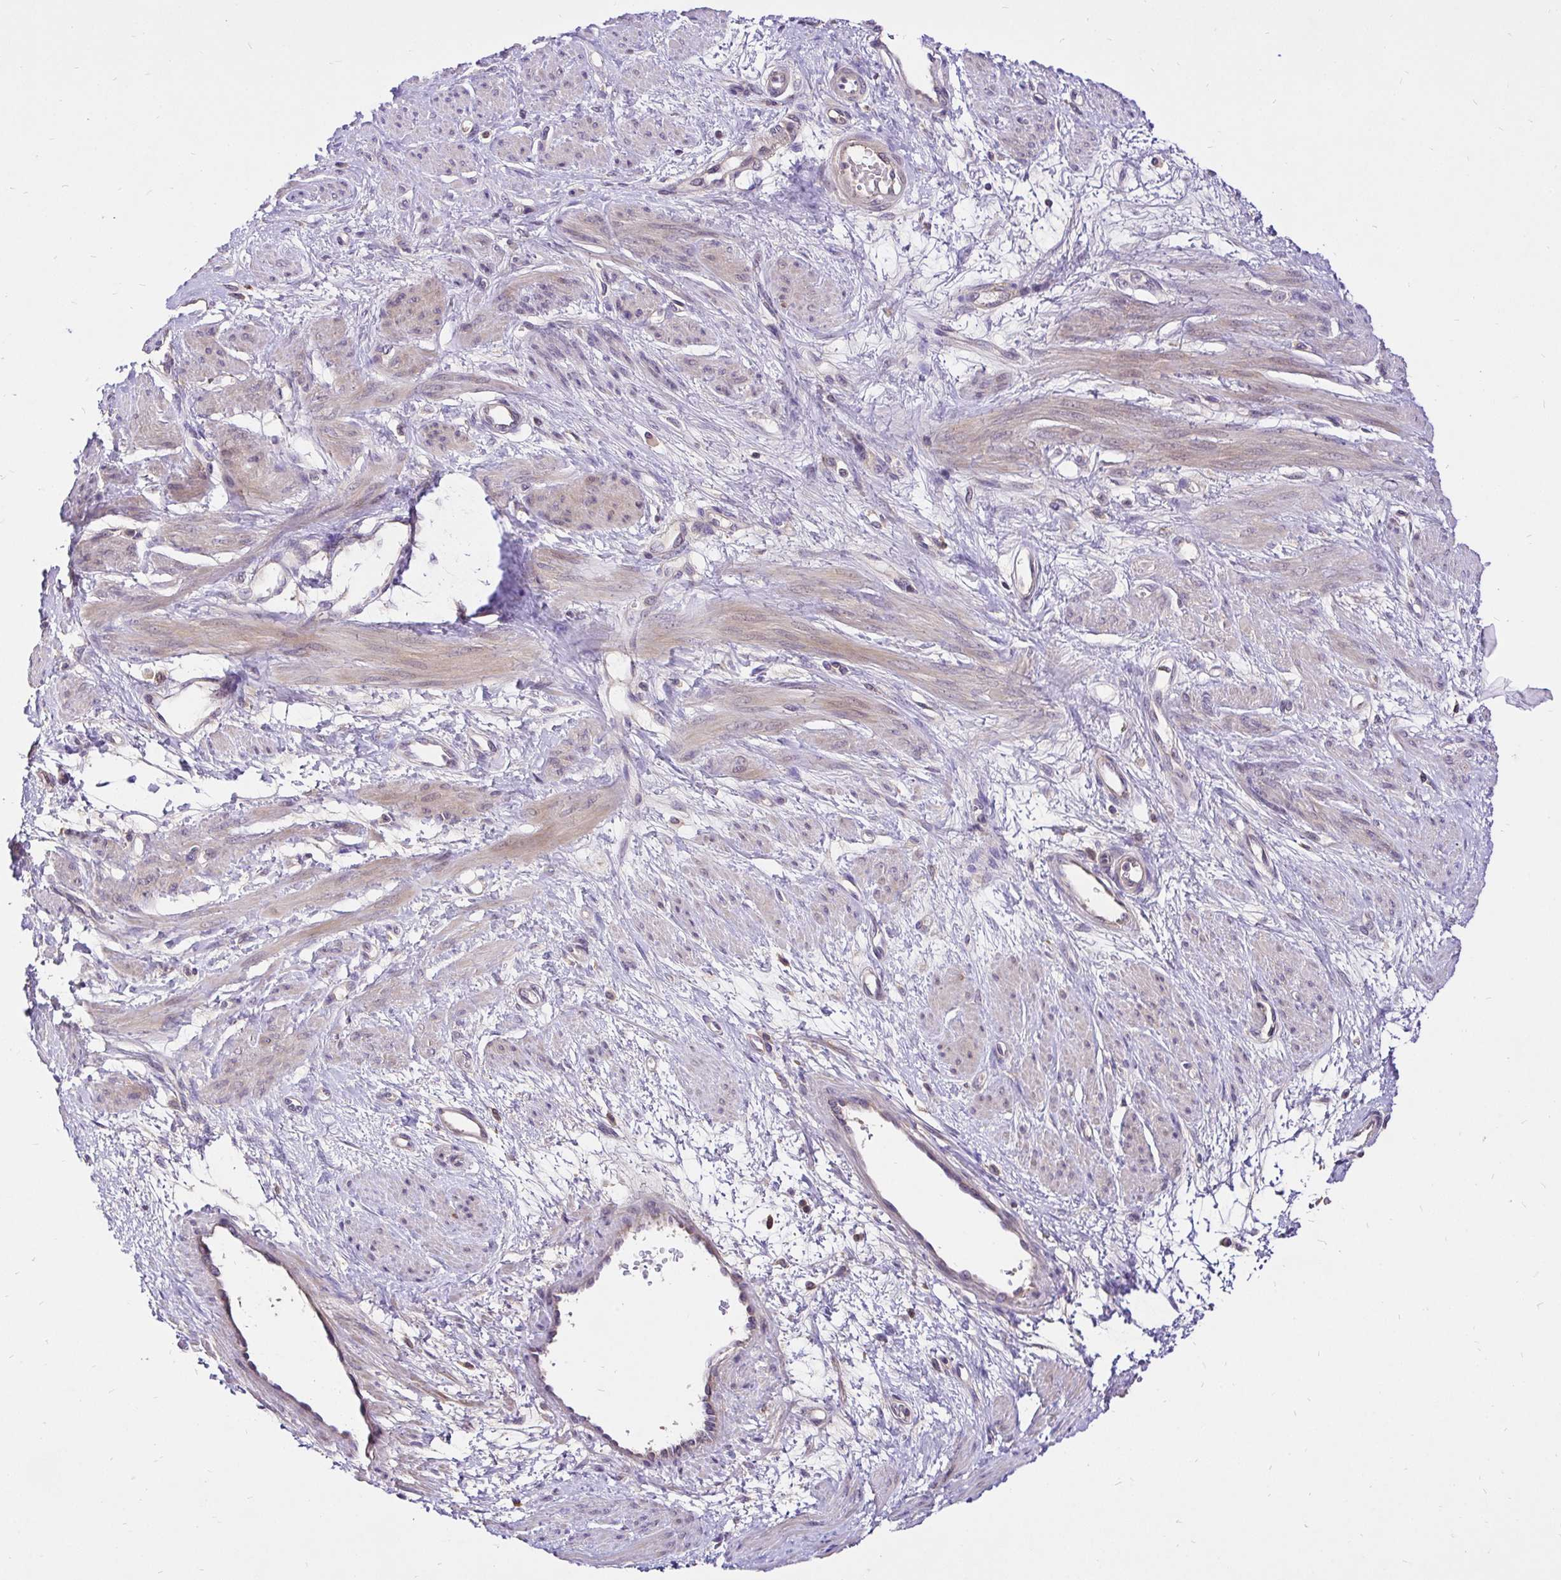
{"staining": {"intensity": "weak", "quantity": "25%-75%", "location": "cytoplasmic/membranous"}, "tissue": "smooth muscle", "cell_type": "Smooth muscle cells", "image_type": "normal", "snomed": [{"axis": "morphology", "description": "Normal tissue, NOS"}, {"axis": "topography", "description": "Smooth muscle"}, {"axis": "topography", "description": "Uterus"}], "caption": "DAB (3,3'-diaminobenzidine) immunohistochemical staining of unremarkable smooth muscle exhibits weak cytoplasmic/membranous protein staining in approximately 25%-75% of smooth muscle cells. Immunohistochemistry (ihc) stains the protein in brown and the nuclei are stained blue.", "gene": "UBE2M", "patient": {"sex": "female", "age": 39}}